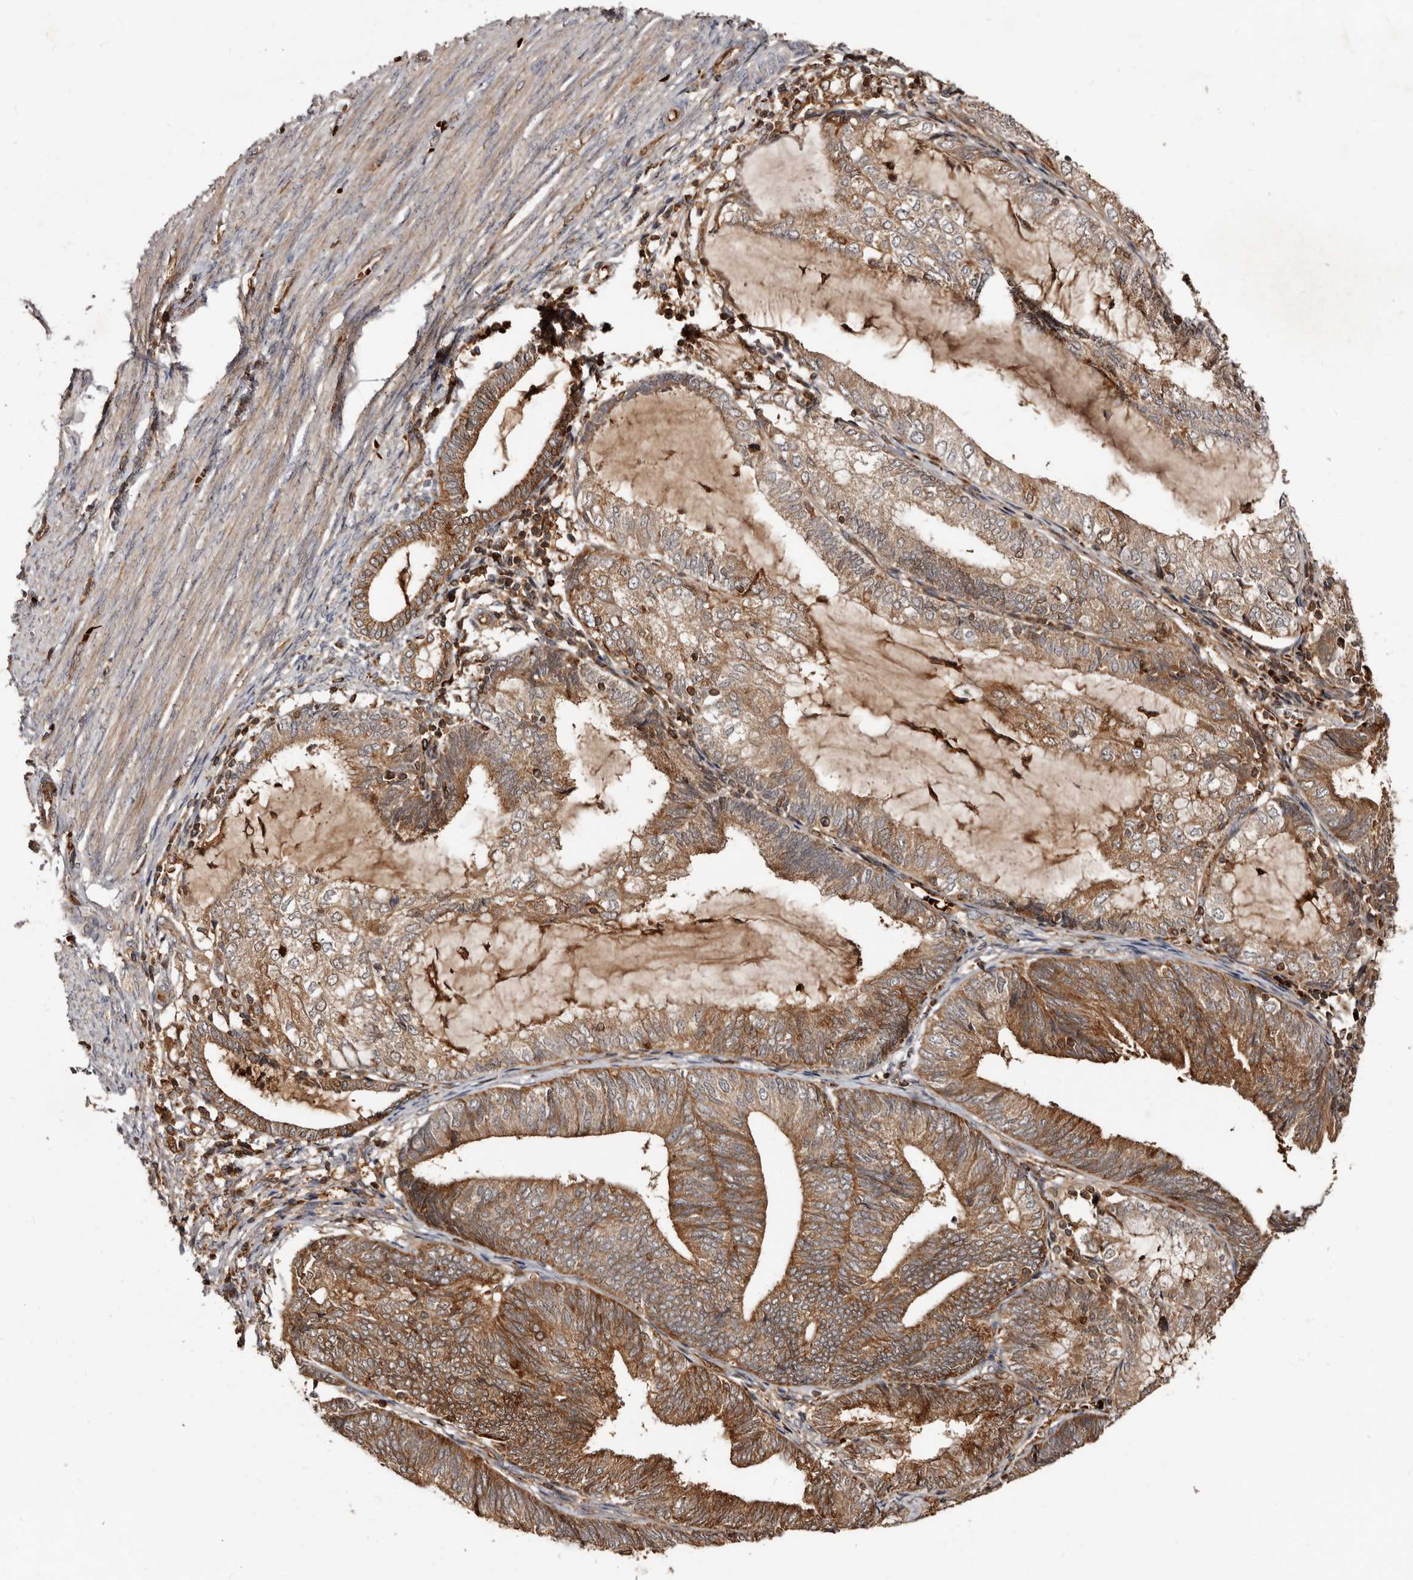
{"staining": {"intensity": "strong", "quantity": ">75%", "location": "cytoplasmic/membranous"}, "tissue": "endometrial cancer", "cell_type": "Tumor cells", "image_type": "cancer", "snomed": [{"axis": "morphology", "description": "Adenocarcinoma, NOS"}, {"axis": "topography", "description": "Endometrium"}], "caption": "Immunohistochemical staining of endometrial cancer demonstrates high levels of strong cytoplasmic/membranous protein staining in approximately >75% of tumor cells.", "gene": "BAX", "patient": {"sex": "female", "age": 81}}